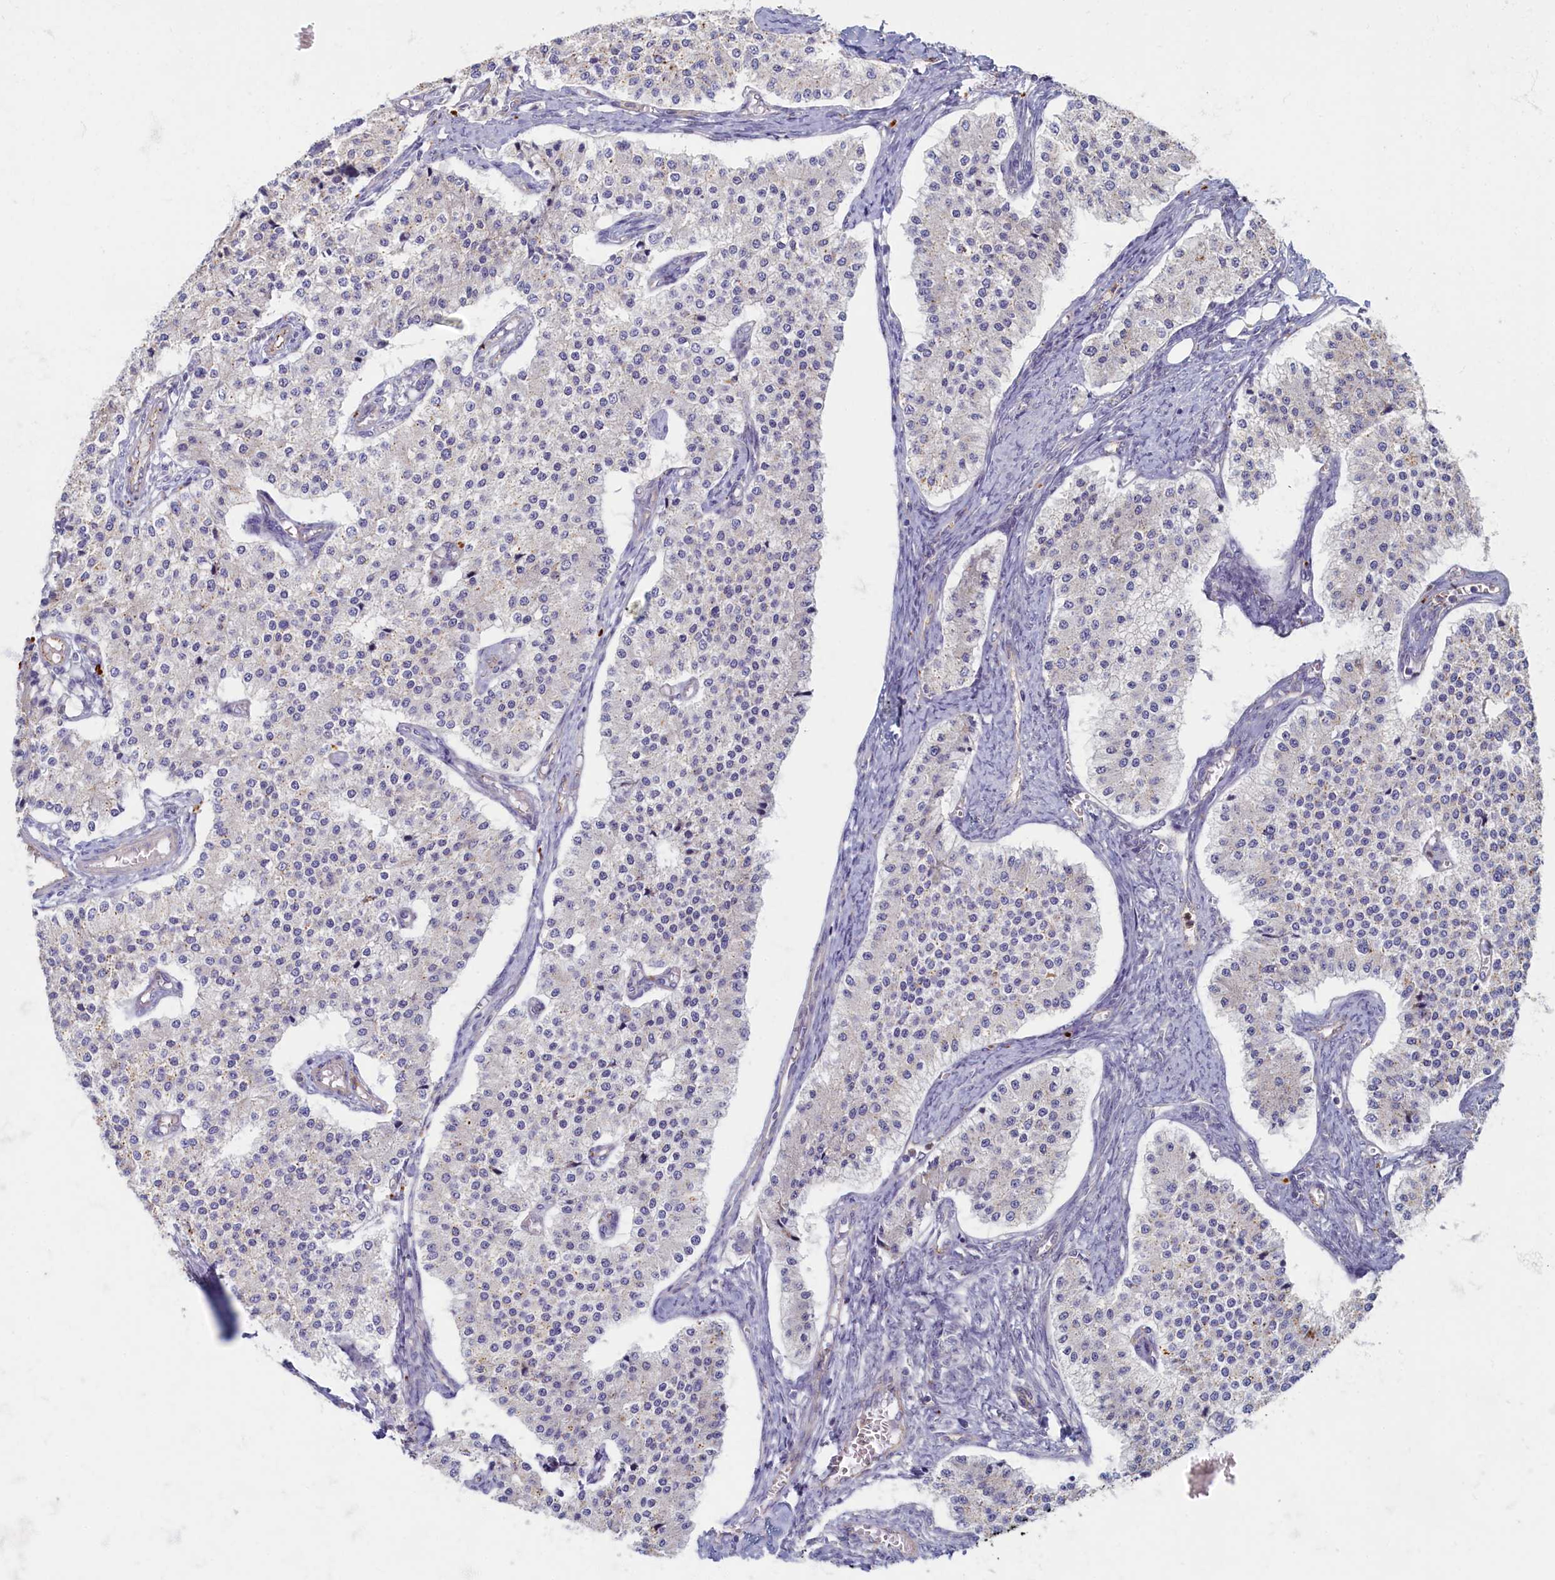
{"staining": {"intensity": "negative", "quantity": "none", "location": "none"}, "tissue": "carcinoid", "cell_type": "Tumor cells", "image_type": "cancer", "snomed": [{"axis": "morphology", "description": "Carcinoid, malignant, NOS"}, {"axis": "topography", "description": "Colon"}], "caption": "Micrograph shows no significant protein staining in tumor cells of carcinoid (malignant). (DAB IHC visualized using brightfield microscopy, high magnification).", "gene": "PSMG2", "patient": {"sex": "female", "age": 52}}